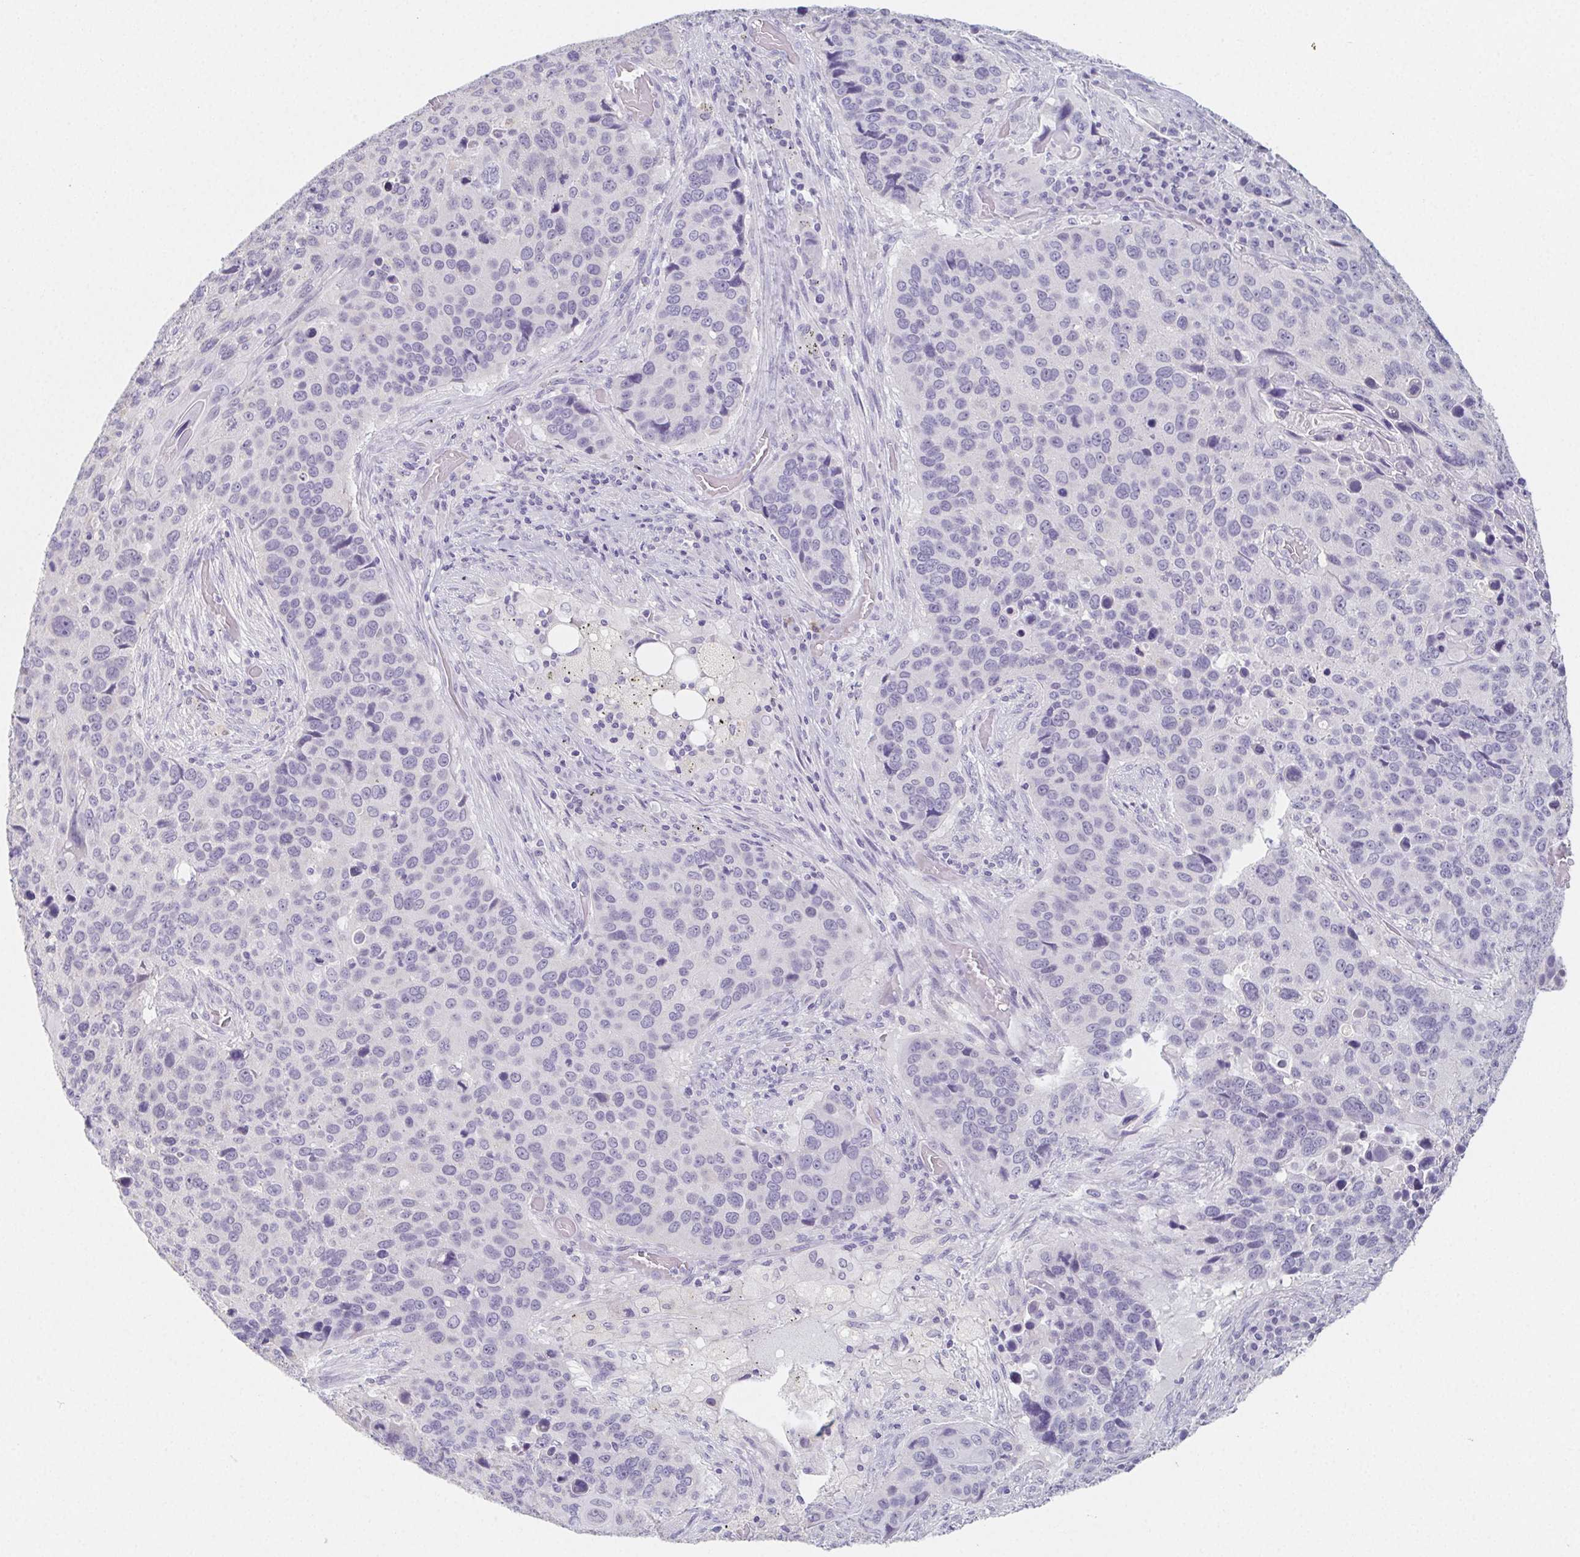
{"staining": {"intensity": "negative", "quantity": "none", "location": "none"}, "tissue": "lung cancer", "cell_type": "Tumor cells", "image_type": "cancer", "snomed": [{"axis": "morphology", "description": "Squamous cell carcinoma, NOS"}, {"axis": "topography", "description": "Lung"}], "caption": "Immunohistochemistry micrograph of squamous cell carcinoma (lung) stained for a protein (brown), which shows no expression in tumor cells. (Brightfield microscopy of DAB (3,3'-diaminobenzidine) immunohistochemistry (IHC) at high magnification).", "gene": "GLIPR1L1", "patient": {"sex": "male", "age": 68}}